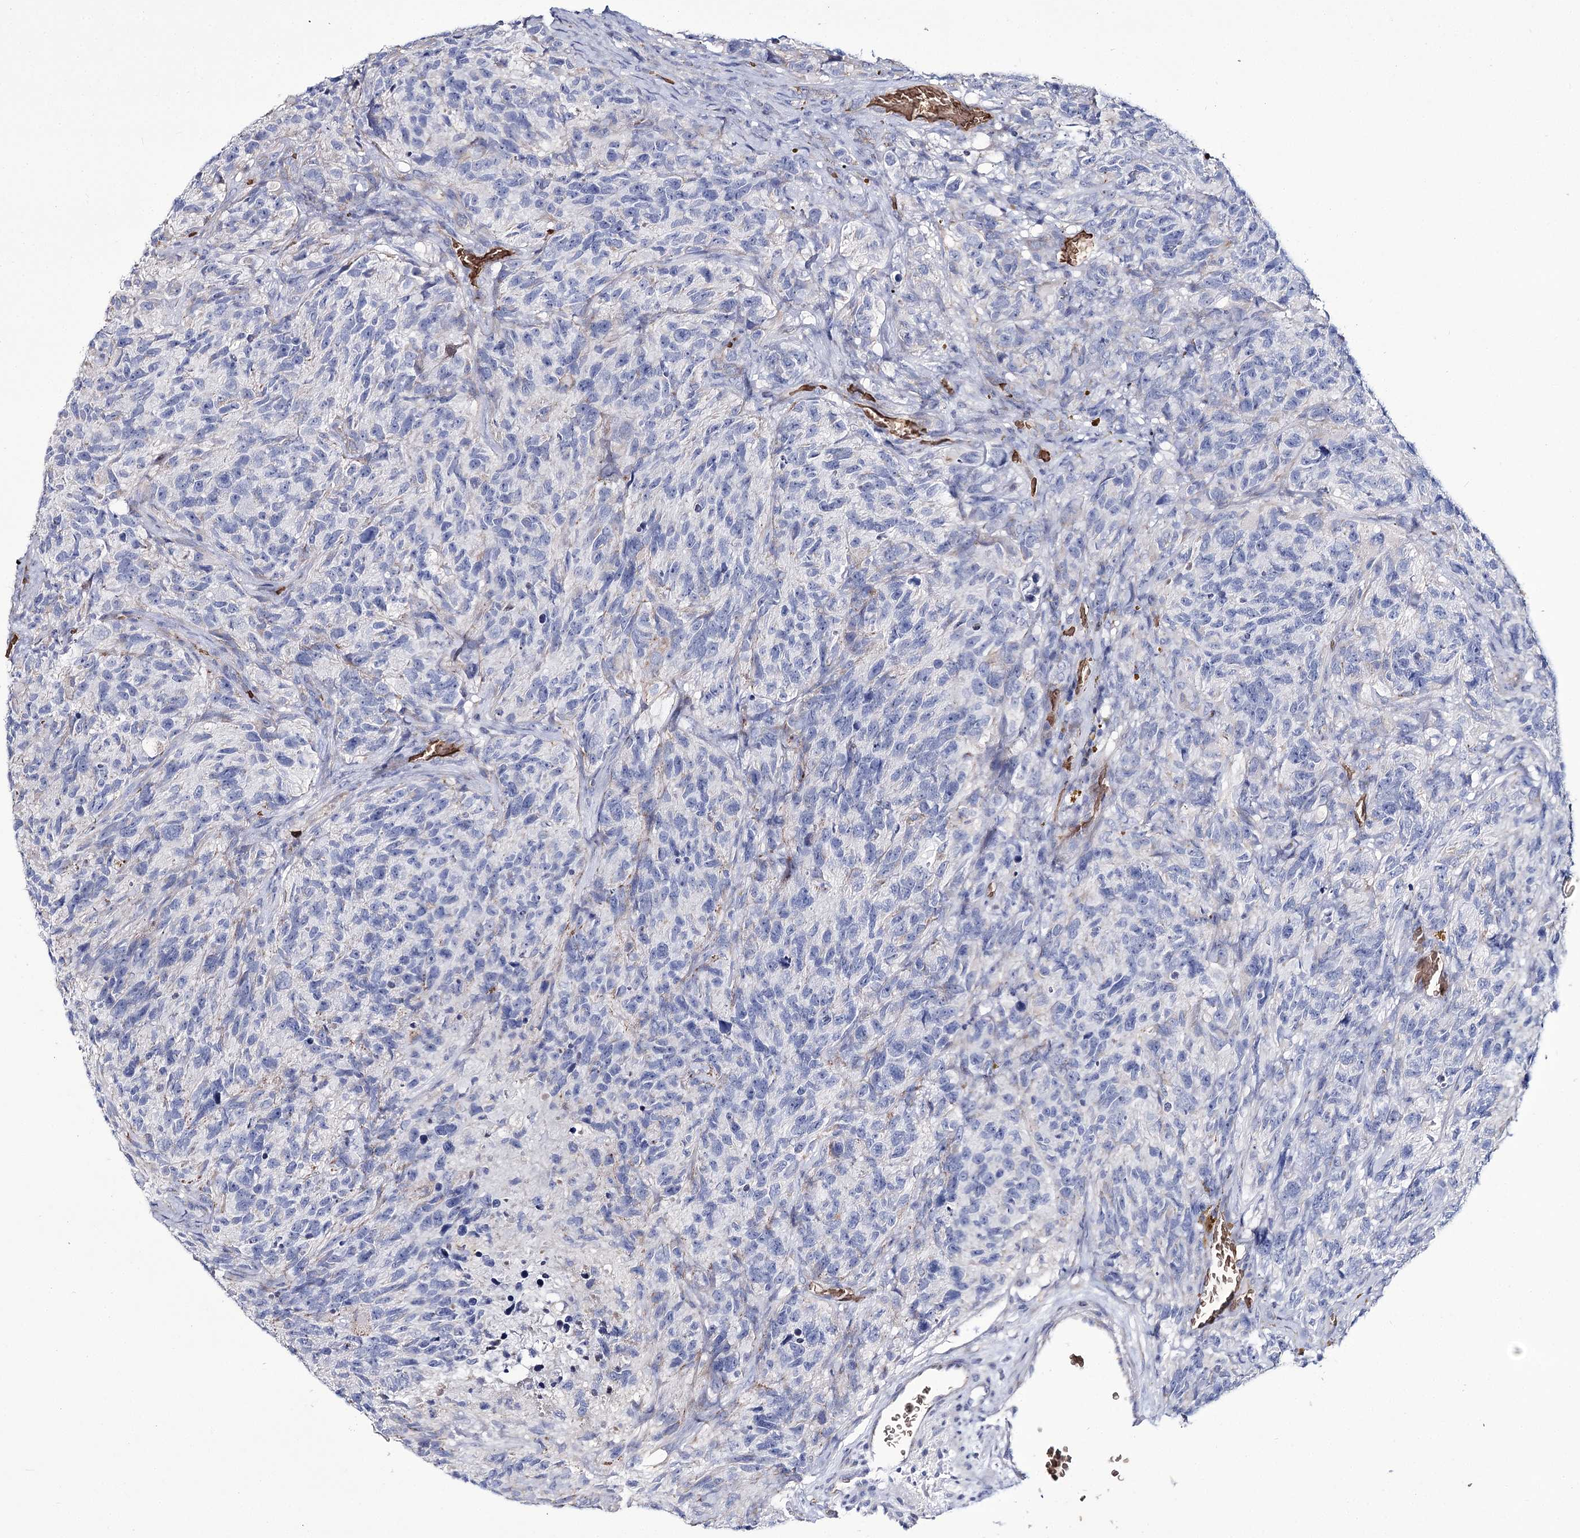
{"staining": {"intensity": "negative", "quantity": "none", "location": "none"}, "tissue": "glioma", "cell_type": "Tumor cells", "image_type": "cancer", "snomed": [{"axis": "morphology", "description": "Glioma, malignant, High grade"}, {"axis": "topography", "description": "Brain"}], "caption": "Image shows no significant protein staining in tumor cells of glioma.", "gene": "GBF1", "patient": {"sex": "male", "age": 69}}